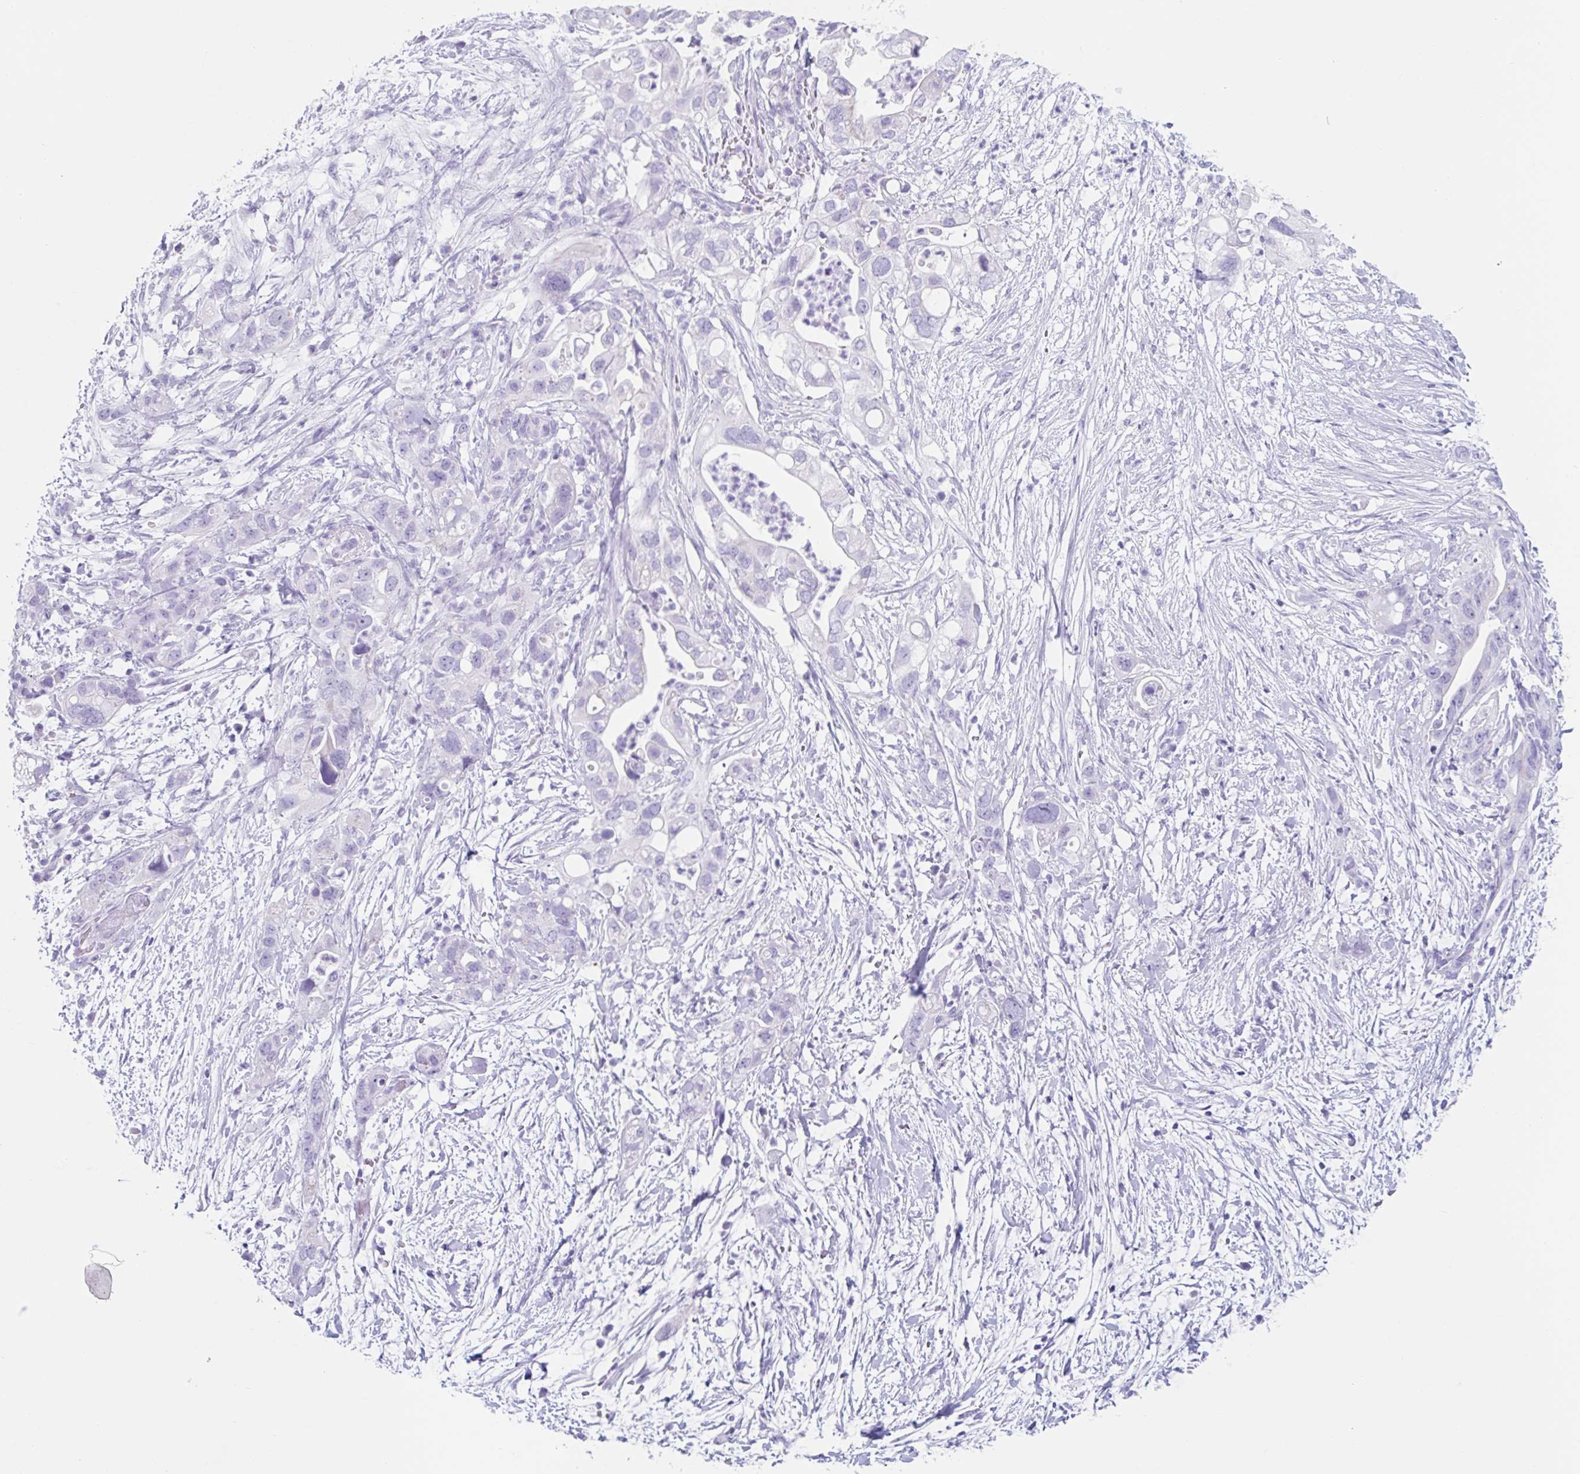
{"staining": {"intensity": "negative", "quantity": "none", "location": "none"}, "tissue": "pancreatic cancer", "cell_type": "Tumor cells", "image_type": "cancer", "snomed": [{"axis": "morphology", "description": "Adenocarcinoma, NOS"}, {"axis": "topography", "description": "Pancreas"}], "caption": "This image is of pancreatic cancer stained with immunohistochemistry (IHC) to label a protein in brown with the nuclei are counter-stained blue. There is no expression in tumor cells.", "gene": "CPTP", "patient": {"sex": "female", "age": 72}}